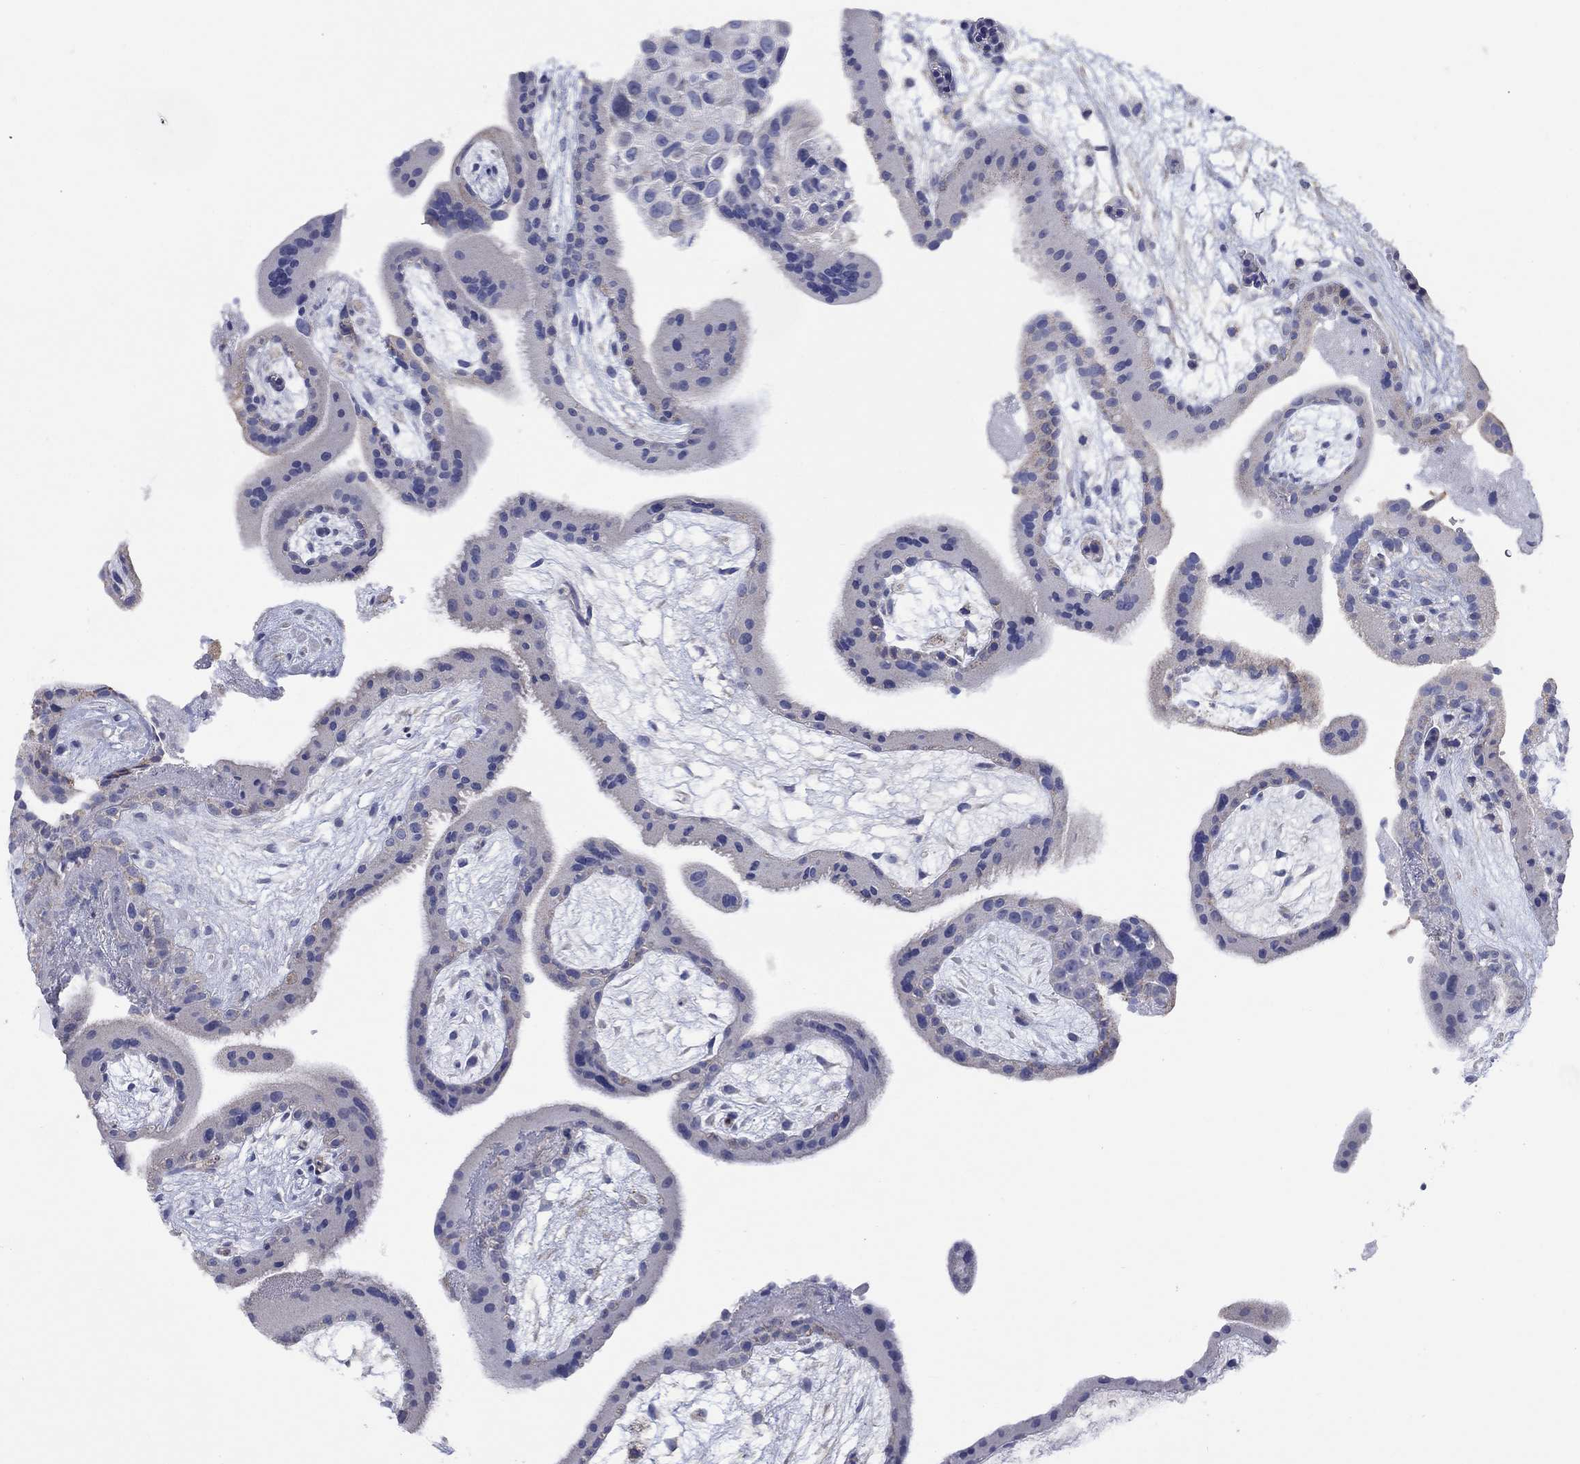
{"staining": {"intensity": "negative", "quantity": "none", "location": "none"}, "tissue": "placenta", "cell_type": "Decidual cells", "image_type": "normal", "snomed": [{"axis": "morphology", "description": "Normal tissue, NOS"}, {"axis": "topography", "description": "Placenta"}], "caption": "Normal placenta was stained to show a protein in brown. There is no significant staining in decidual cells. The staining was performed using DAB to visualize the protein expression in brown, while the nuclei were stained in blue with hematoxylin (Magnification: 20x).", "gene": "CLVS1", "patient": {"sex": "female", "age": 19}}